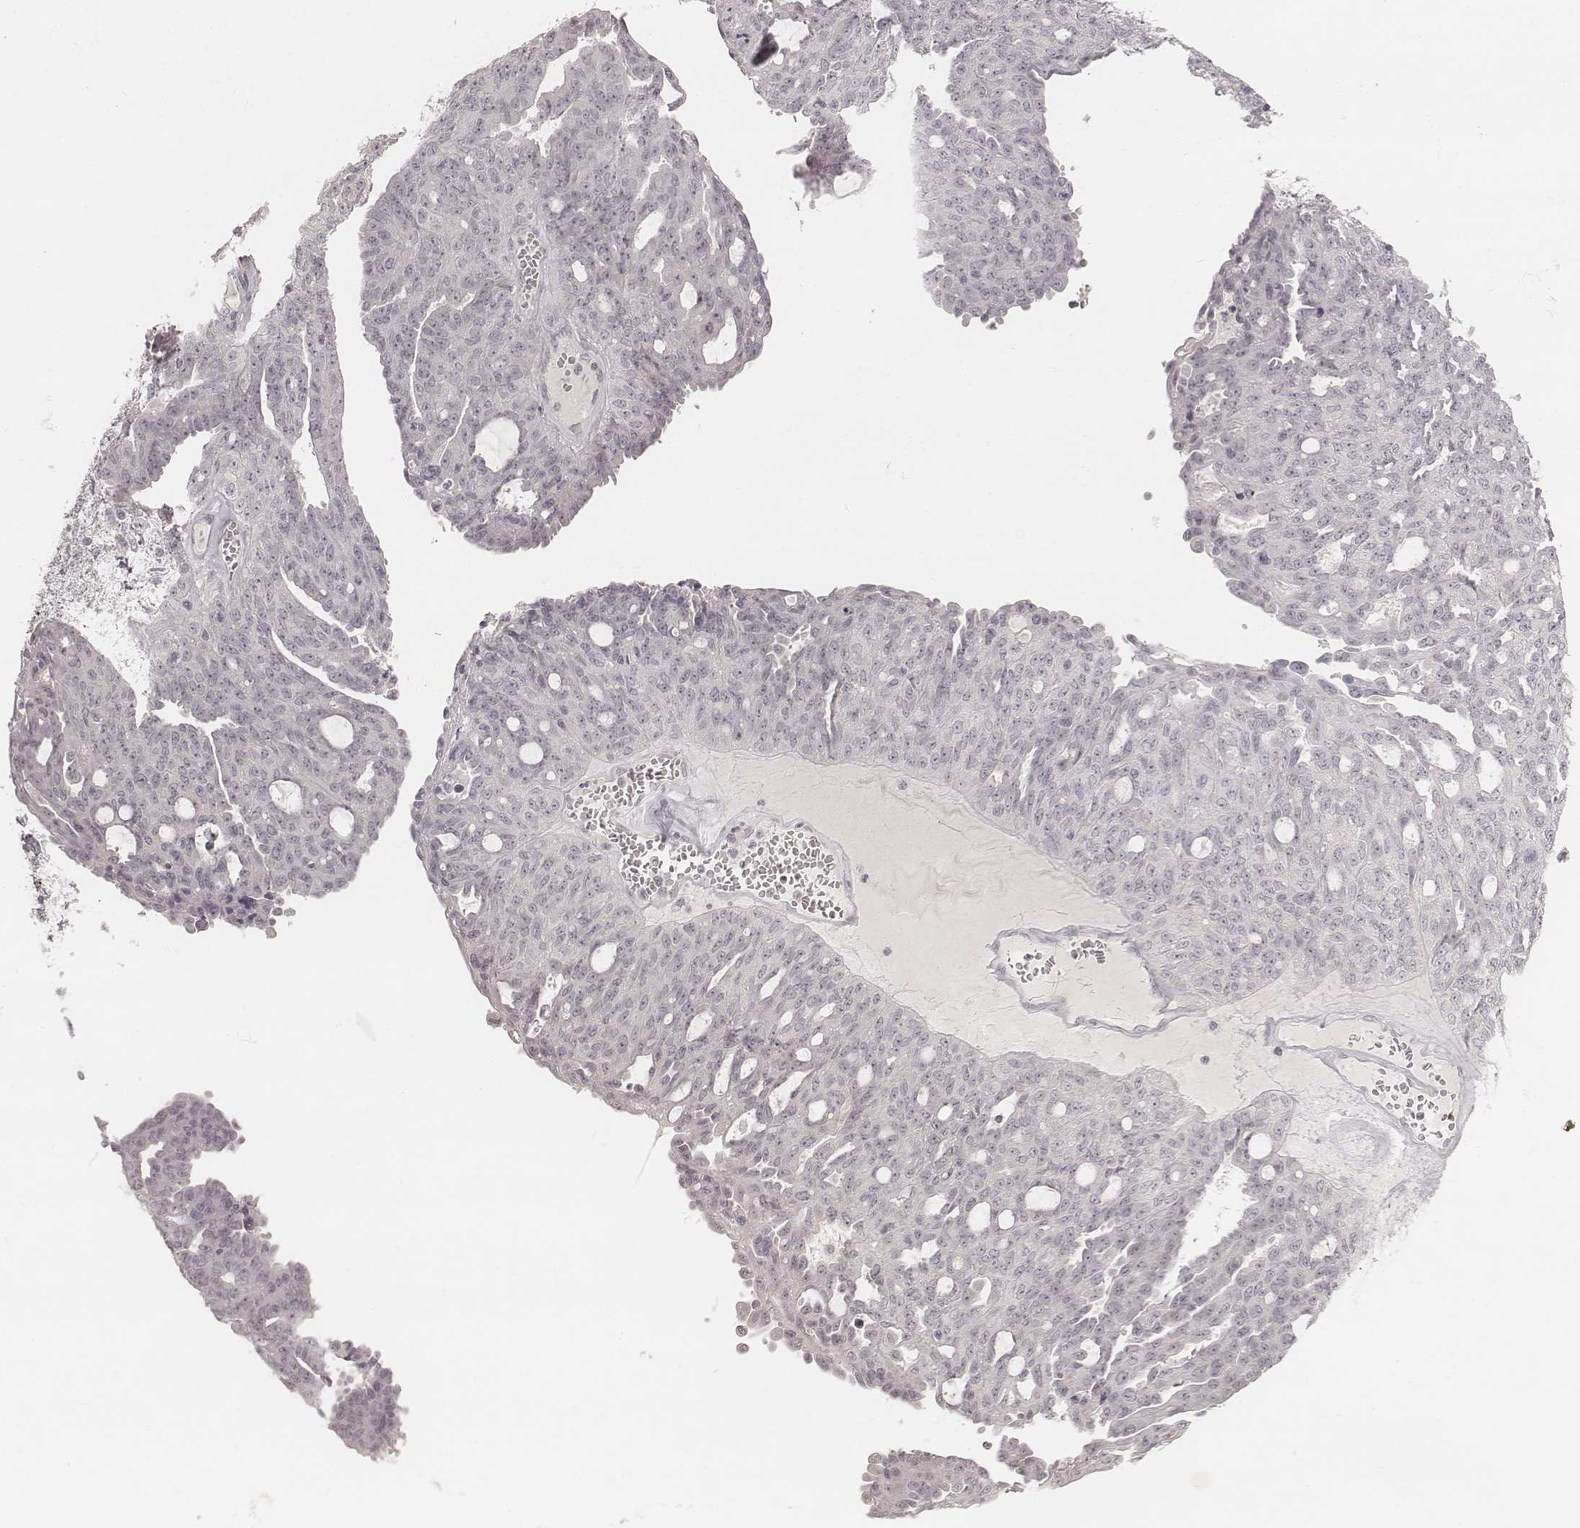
{"staining": {"intensity": "negative", "quantity": "none", "location": "none"}, "tissue": "ovarian cancer", "cell_type": "Tumor cells", "image_type": "cancer", "snomed": [{"axis": "morphology", "description": "Cystadenocarcinoma, serous, NOS"}, {"axis": "topography", "description": "Ovary"}], "caption": "Immunohistochemistry (IHC) of ovarian serous cystadenocarcinoma displays no staining in tumor cells.", "gene": "ACACB", "patient": {"sex": "female", "age": 71}}